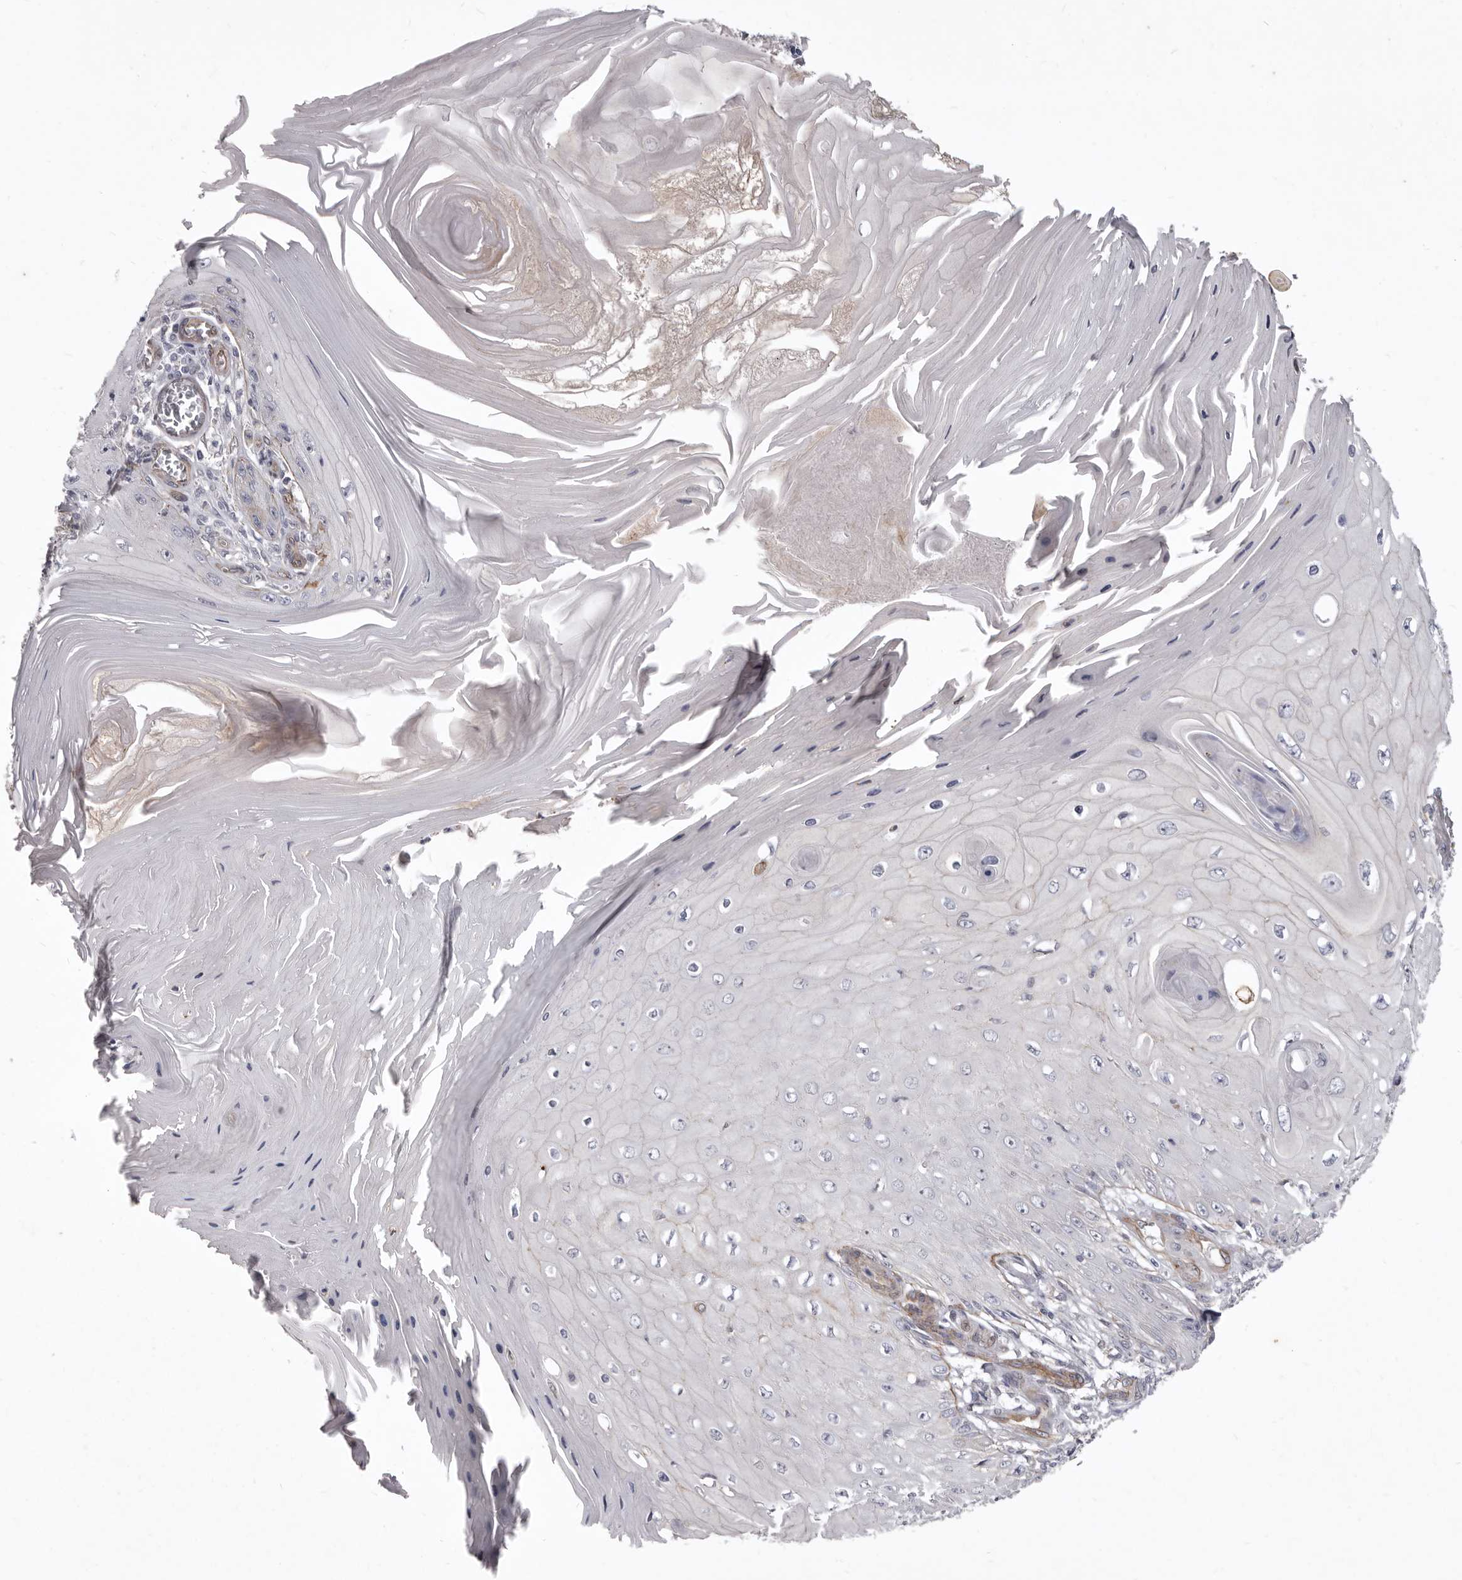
{"staining": {"intensity": "negative", "quantity": "none", "location": "none"}, "tissue": "skin cancer", "cell_type": "Tumor cells", "image_type": "cancer", "snomed": [{"axis": "morphology", "description": "Squamous cell carcinoma, NOS"}, {"axis": "topography", "description": "Skin"}], "caption": "Skin squamous cell carcinoma stained for a protein using IHC exhibits no expression tumor cells.", "gene": "P2RX6", "patient": {"sex": "female", "age": 73}}